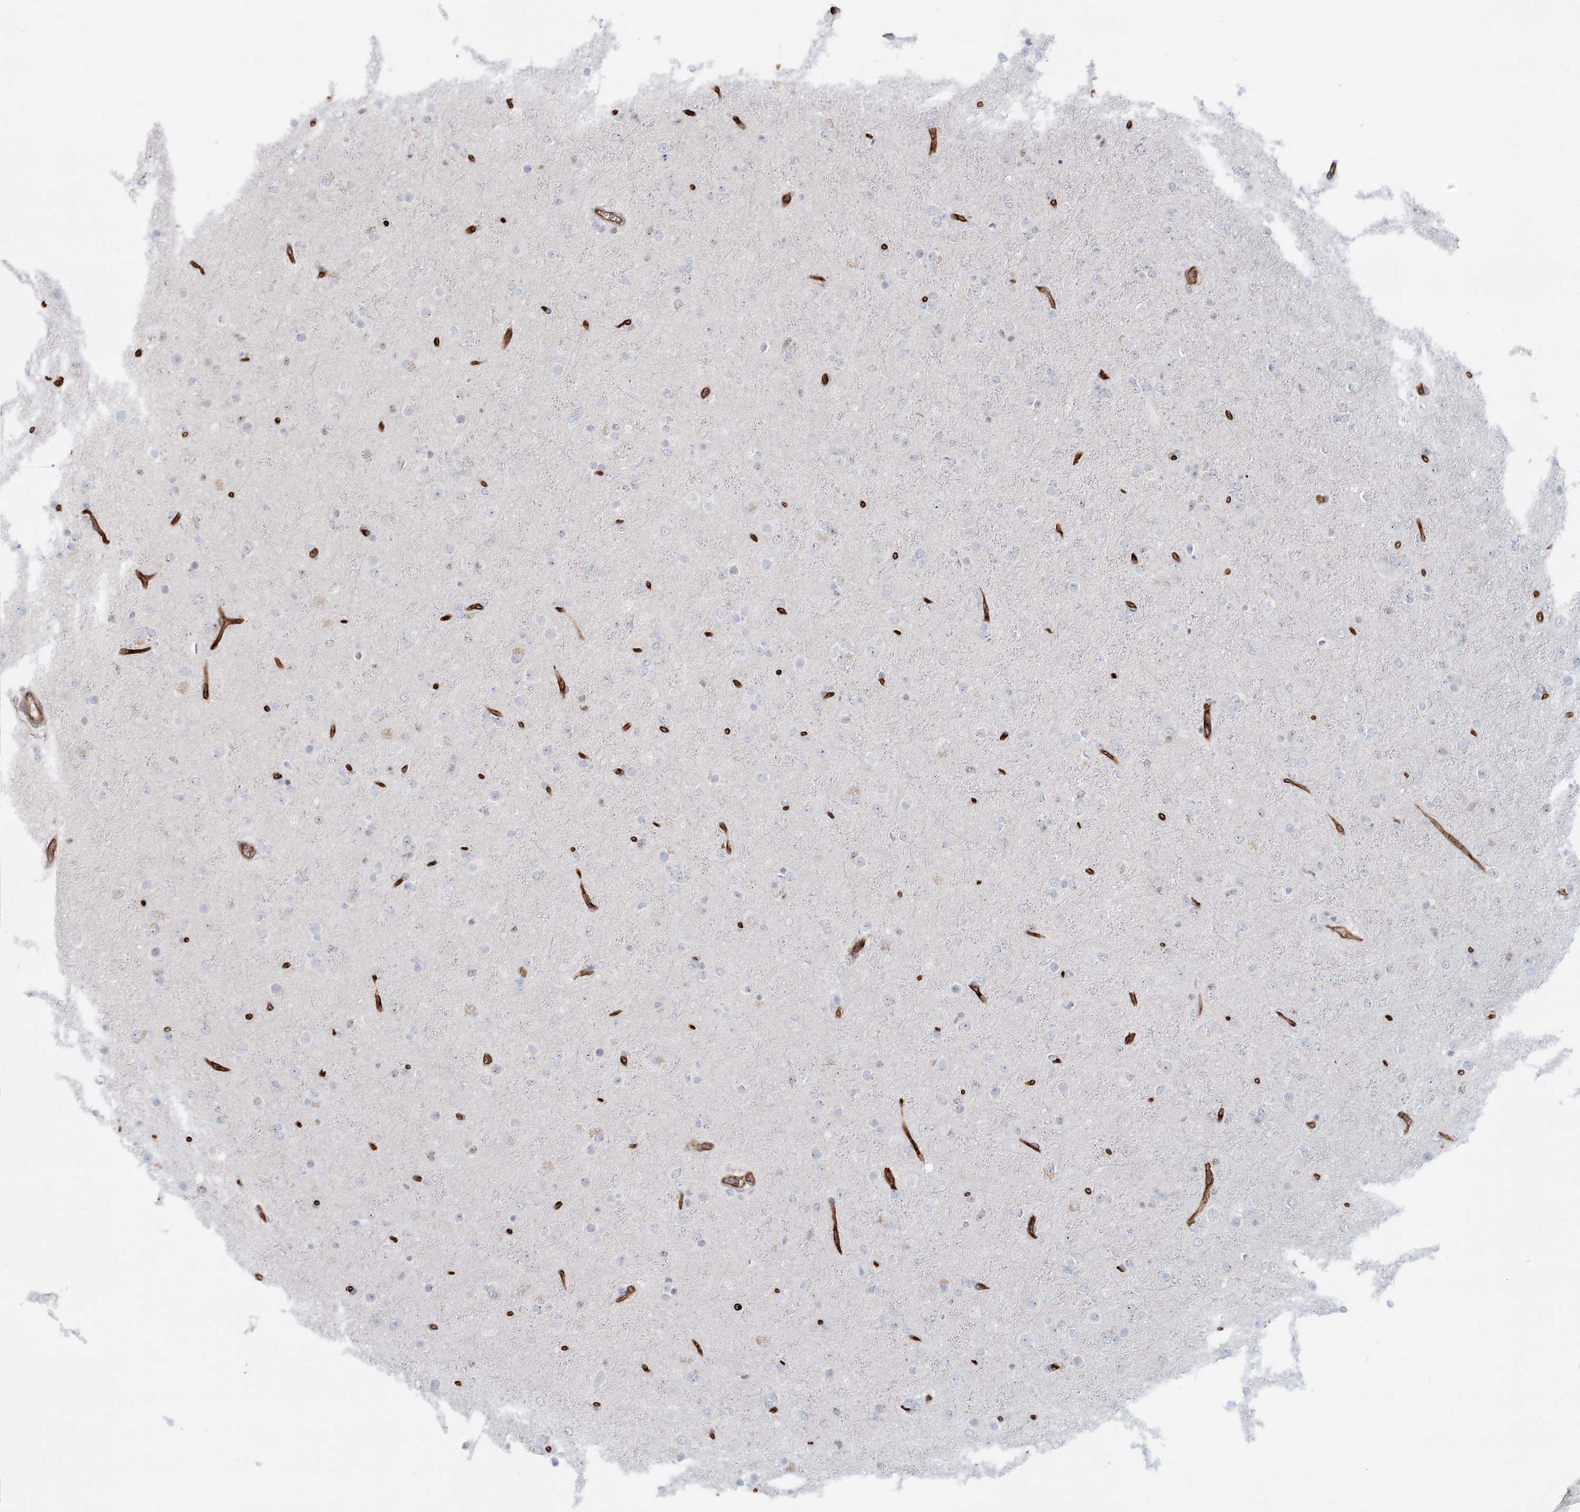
{"staining": {"intensity": "negative", "quantity": "none", "location": "none"}, "tissue": "glioma", "cell_type": "Tumor cells", "image_type": "cancer", "snomed": [{"axis": "morphology", "description": "Glioma, malignant, Low grade"}, {"axis": "topography", "description": "Brain"}], "caption": "High power microscopy histopathology image of an immunohistochemistry (IHC) histopathology image of malignant glioma (low-grade), revealing no significant staining in tumor cells.", "gene": "ZFYVE28", "patient": {"sex": "male", "age": 65}}